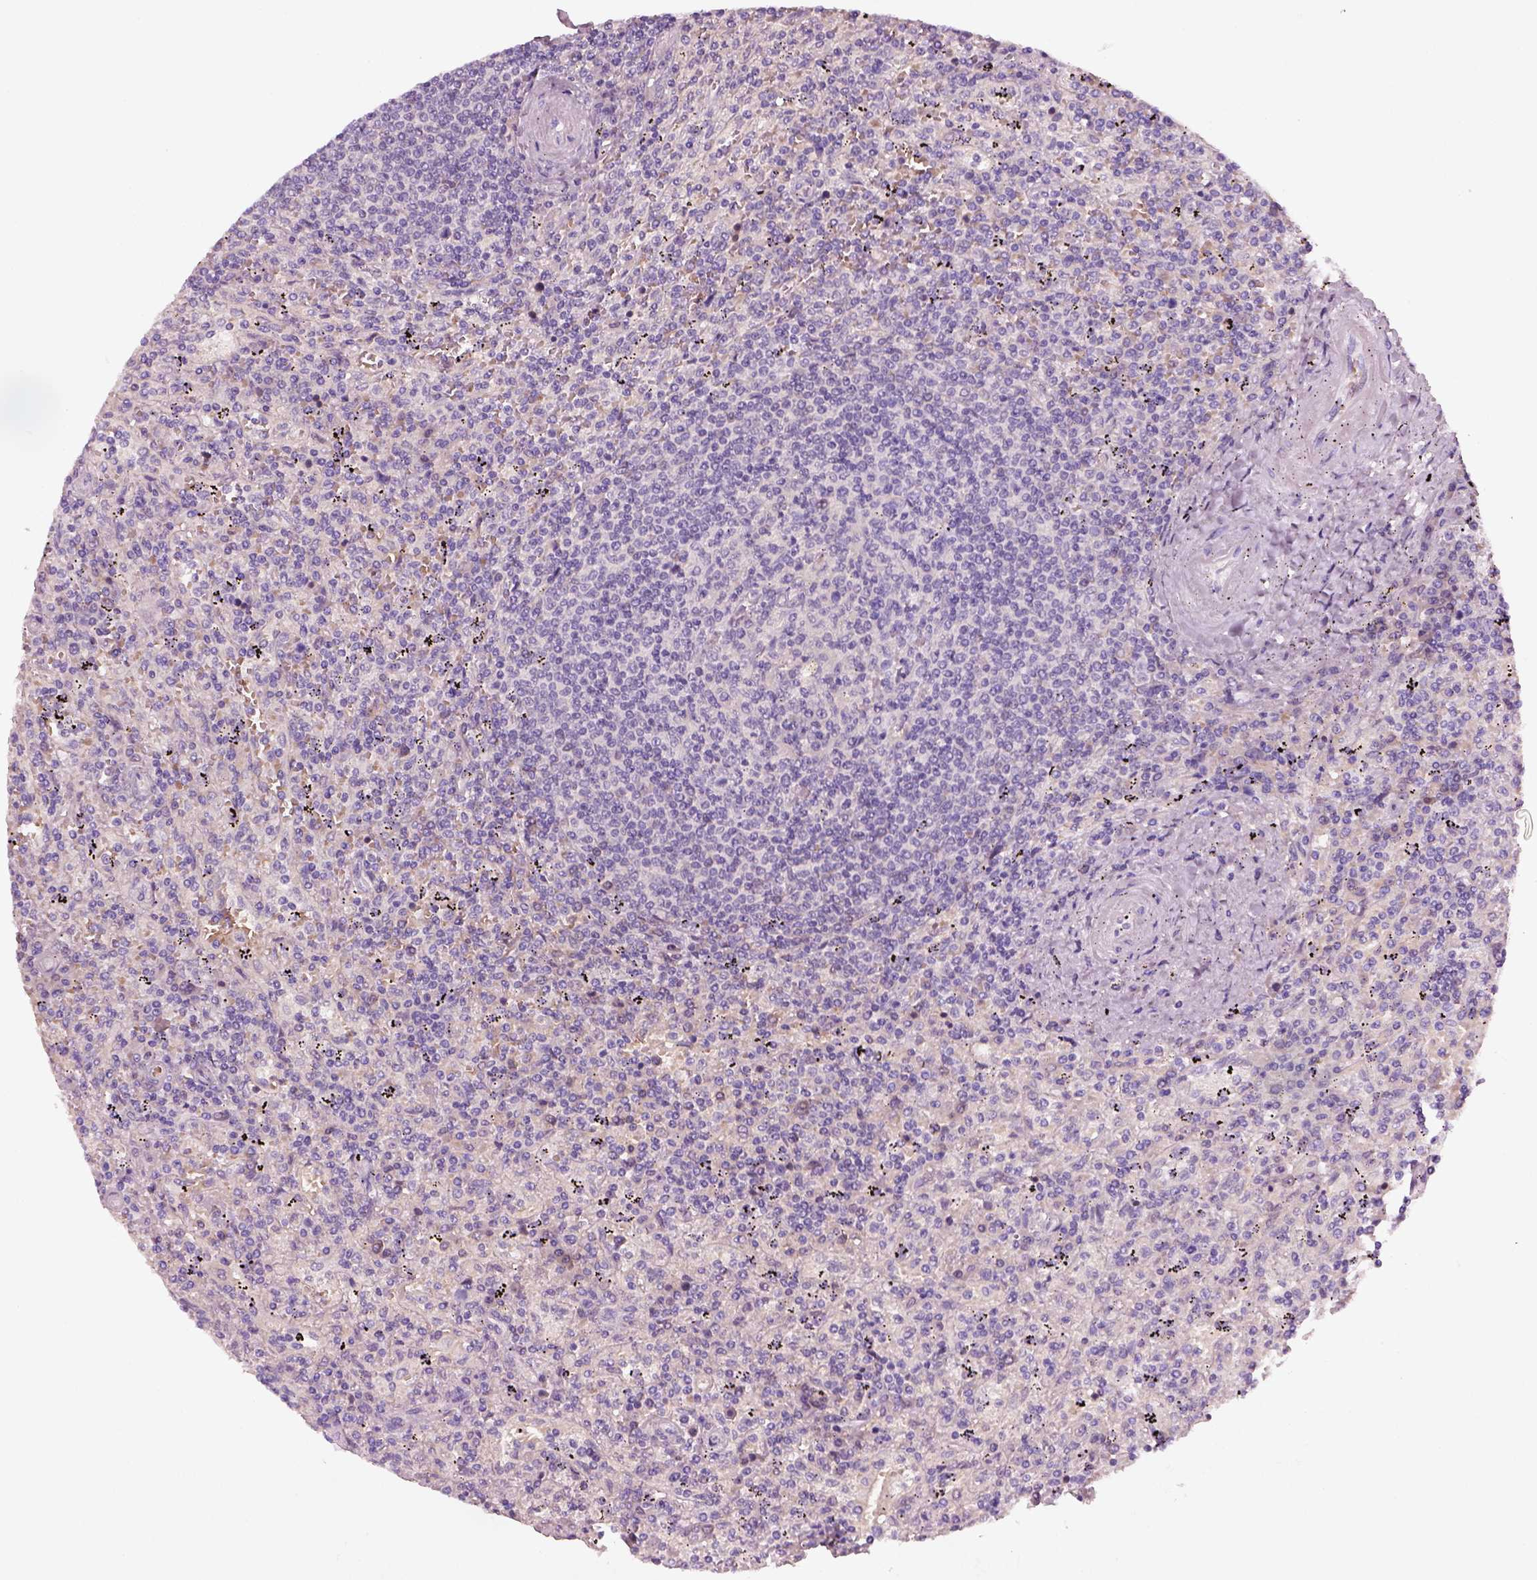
{"staining": {"intensity": "negative", "quantity": "none", "location": "none"}, "tissue": "lymphoma", "cell_type": "Tumor cells", "image_type": "cancer", "snomed": [{"axis": "morphology", "description": "Malignant lymphoma, non-Hodgkin's type, Low grade"}, {"axis": "topography", "description": "Spleen"}], "caption": "The micrograph shows no staining of tumor cells in low-grade malignant lymphoma, non-Hodgkin's type.", "gene": "ELSPBP1", "patient": {"sex": "male", "age": 62}}